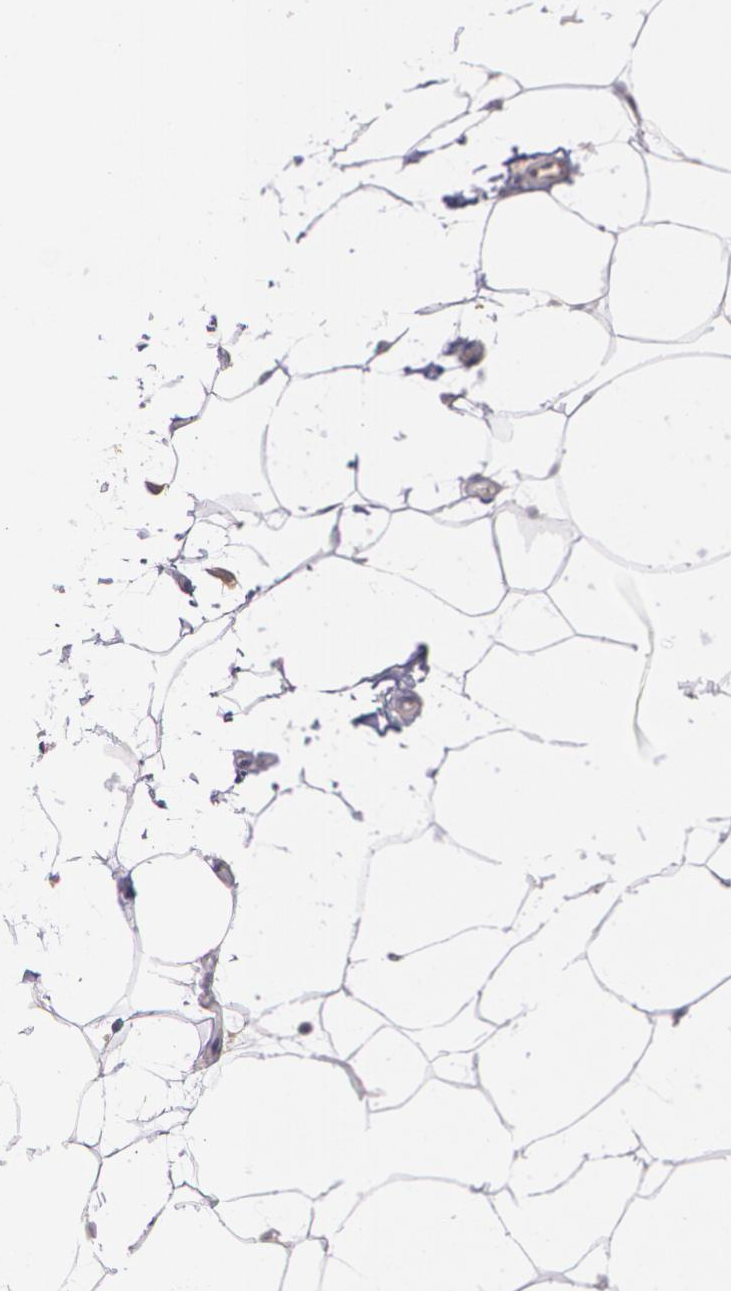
{"staining": {"intensity": "negative", "quantity": "none", "location": "none"}, "tissue": "adipose tissue", "cell_type": "Adipocytes", "image_type": "normal", "snomed": [{"axis": "morphology", "description": "Normal tissue, NOS"}, {"axis": "morphology", "description": "Duct carcinoma"}, {"axis": "topography", "description": "Breast"}, {"axis": "topography", "description": "Adipose tissue"}], "caption": "The immunohistochemistry micrograph has no significant staining in adipocytes of adipose tissue. The staining is performed using DAB brown chromogen with nuclei counter-stained in using hematoxylin.", "gene": "CCL17", "patient": {"sex": "female", "age": 37}}